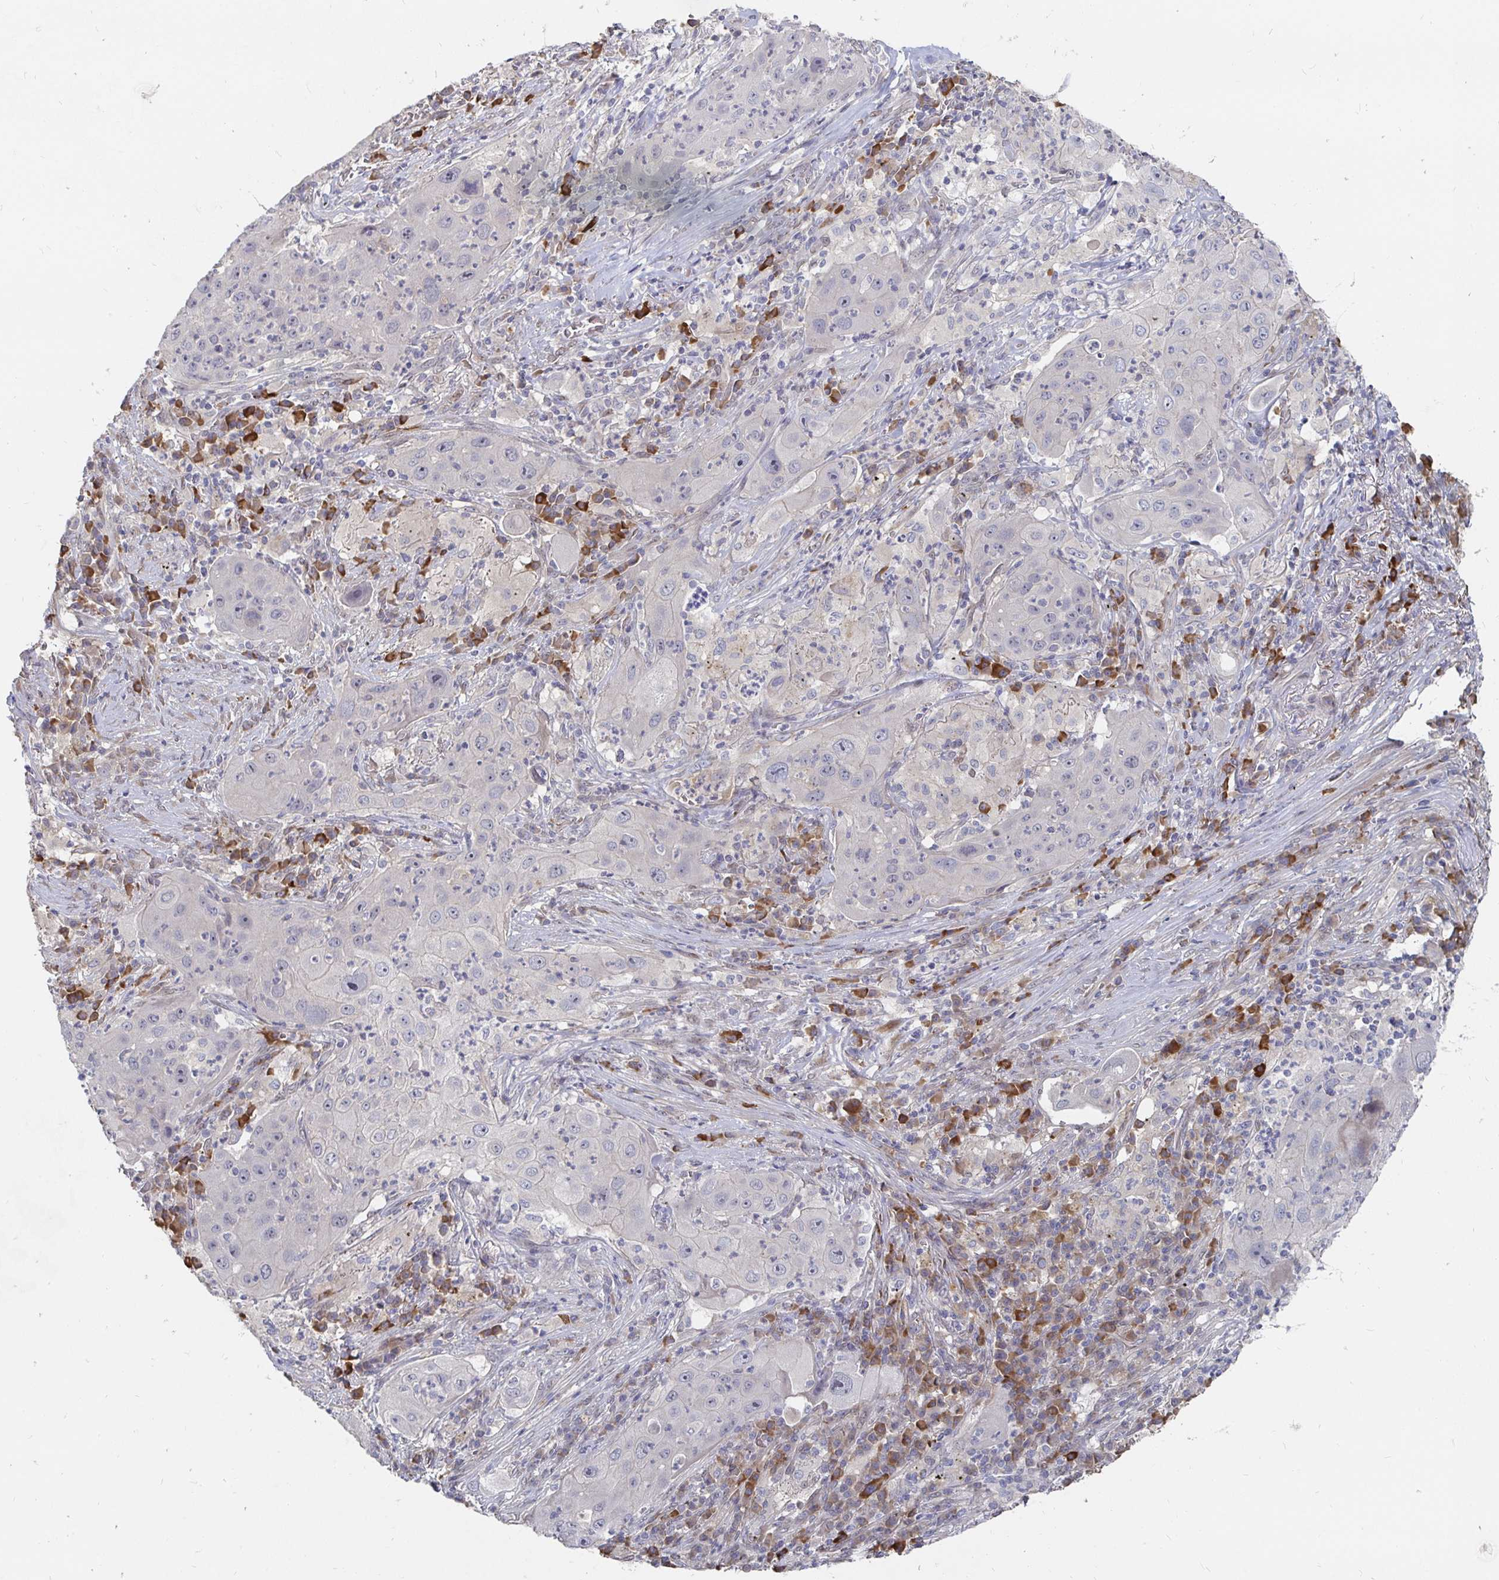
{"staining": {"intensity": "negative", "quantity": "none", "location": "none"}, "tissue": "lung cancer", "cell_type": "Tumor cells", "image_type": "cancer", "snomed": [{"axis": "morphology", "description": "Squamous cell carcinoma, NOS"}, {"axis": "topography", "description": "Lung"}], "caption": "The histopathology image shows no staining of tumor cells in lung cancer.", "gene": "MEIS1", "patient": {"sex": "female", "age": 59}}